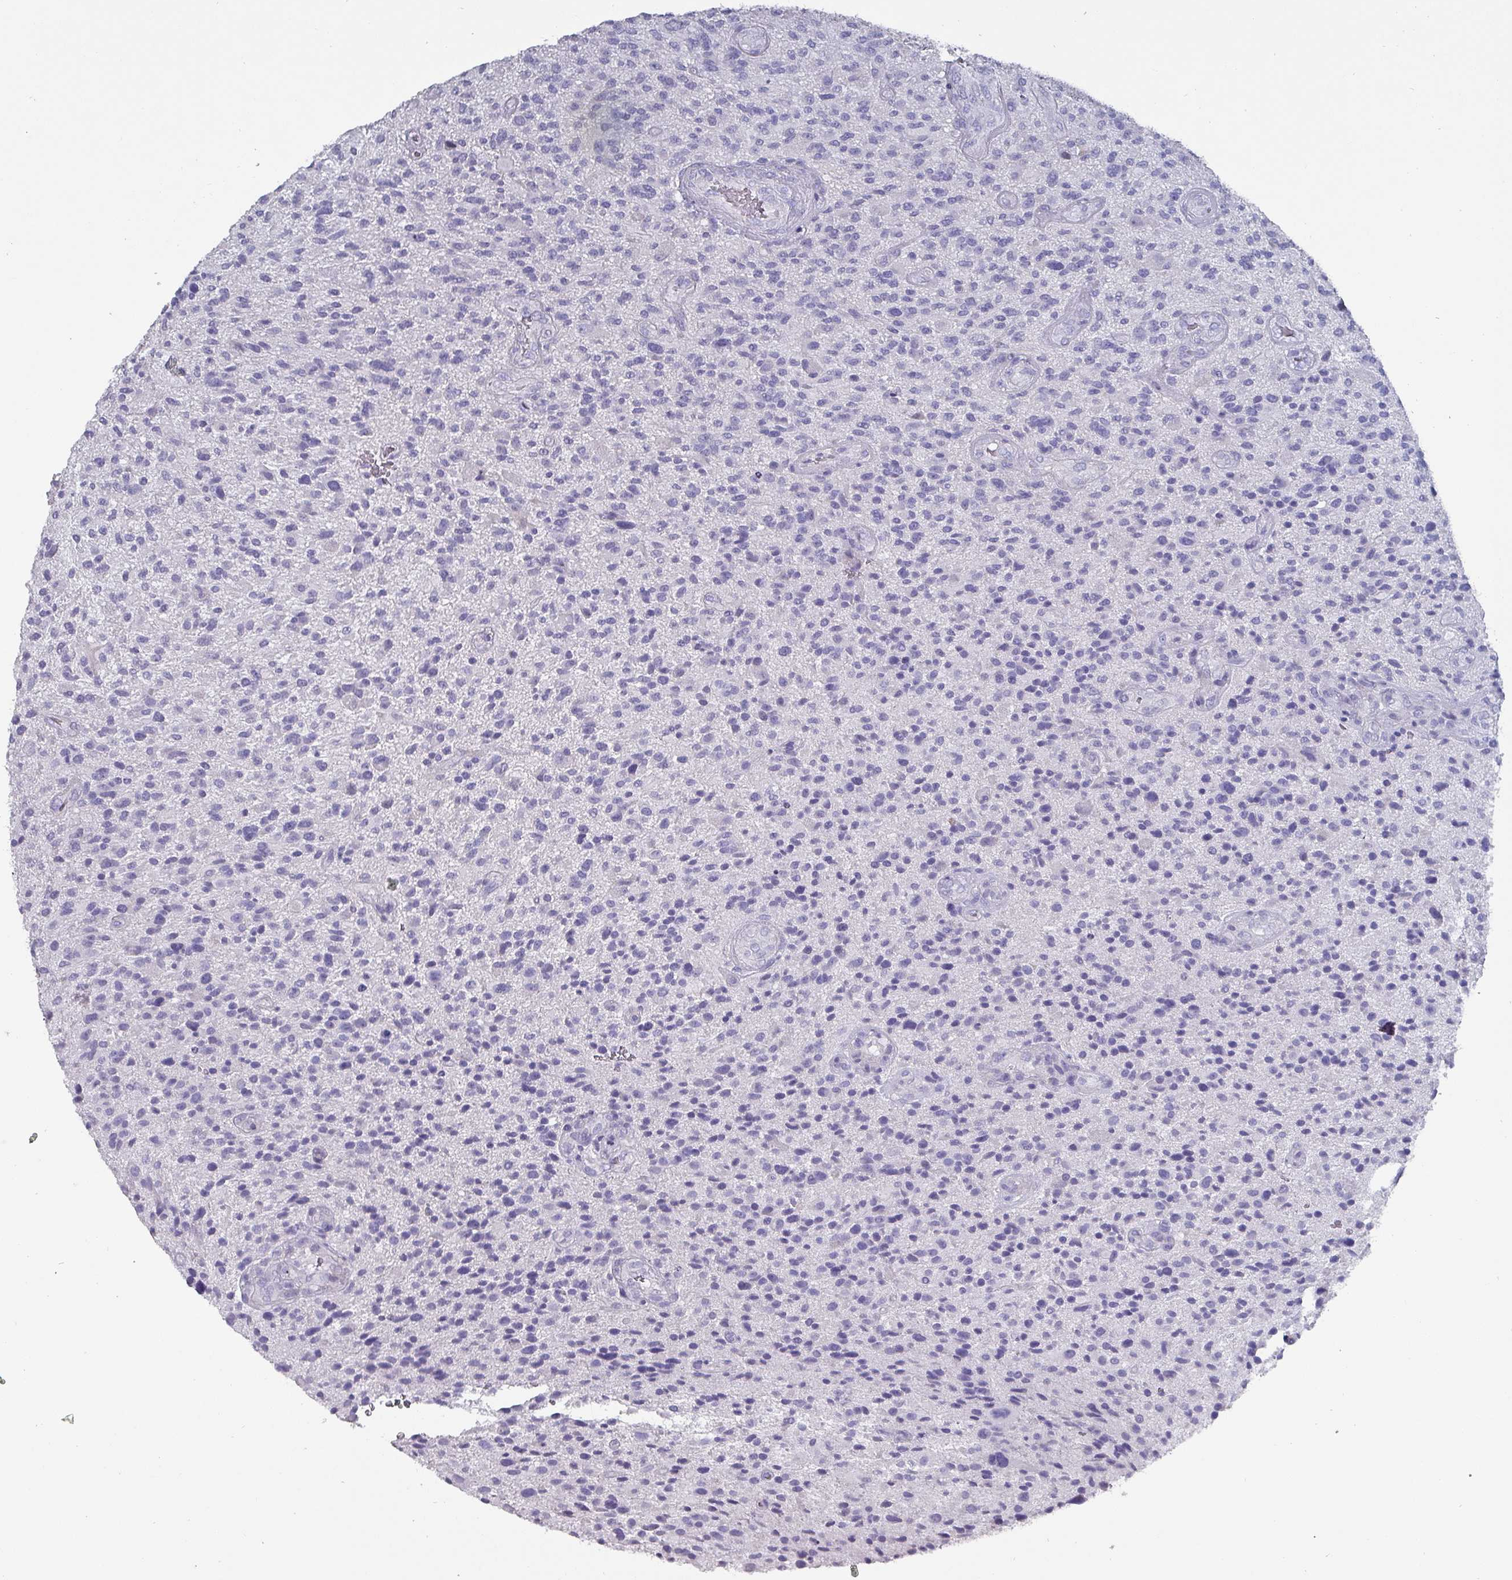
{"staining": {"intensity": "negative", "quantity": "none", "location": "none"}, "tissue": "glioma", "cell_type": "Tumor cells", "image_type": "cancer", "snomed": [{"axis": "morphology", "description": "Glioma, malignant, High grade"}, {"axis": "topography", "description": "Brain"}], "caption": "High-grade glioma (malignant) was stained to show a protein in brown. There is no significant positivity in tumor cells. Nuclei are stained in blue.", "gene": "INS-IGF2", "patient": {"sex": "male", "age": 47}}